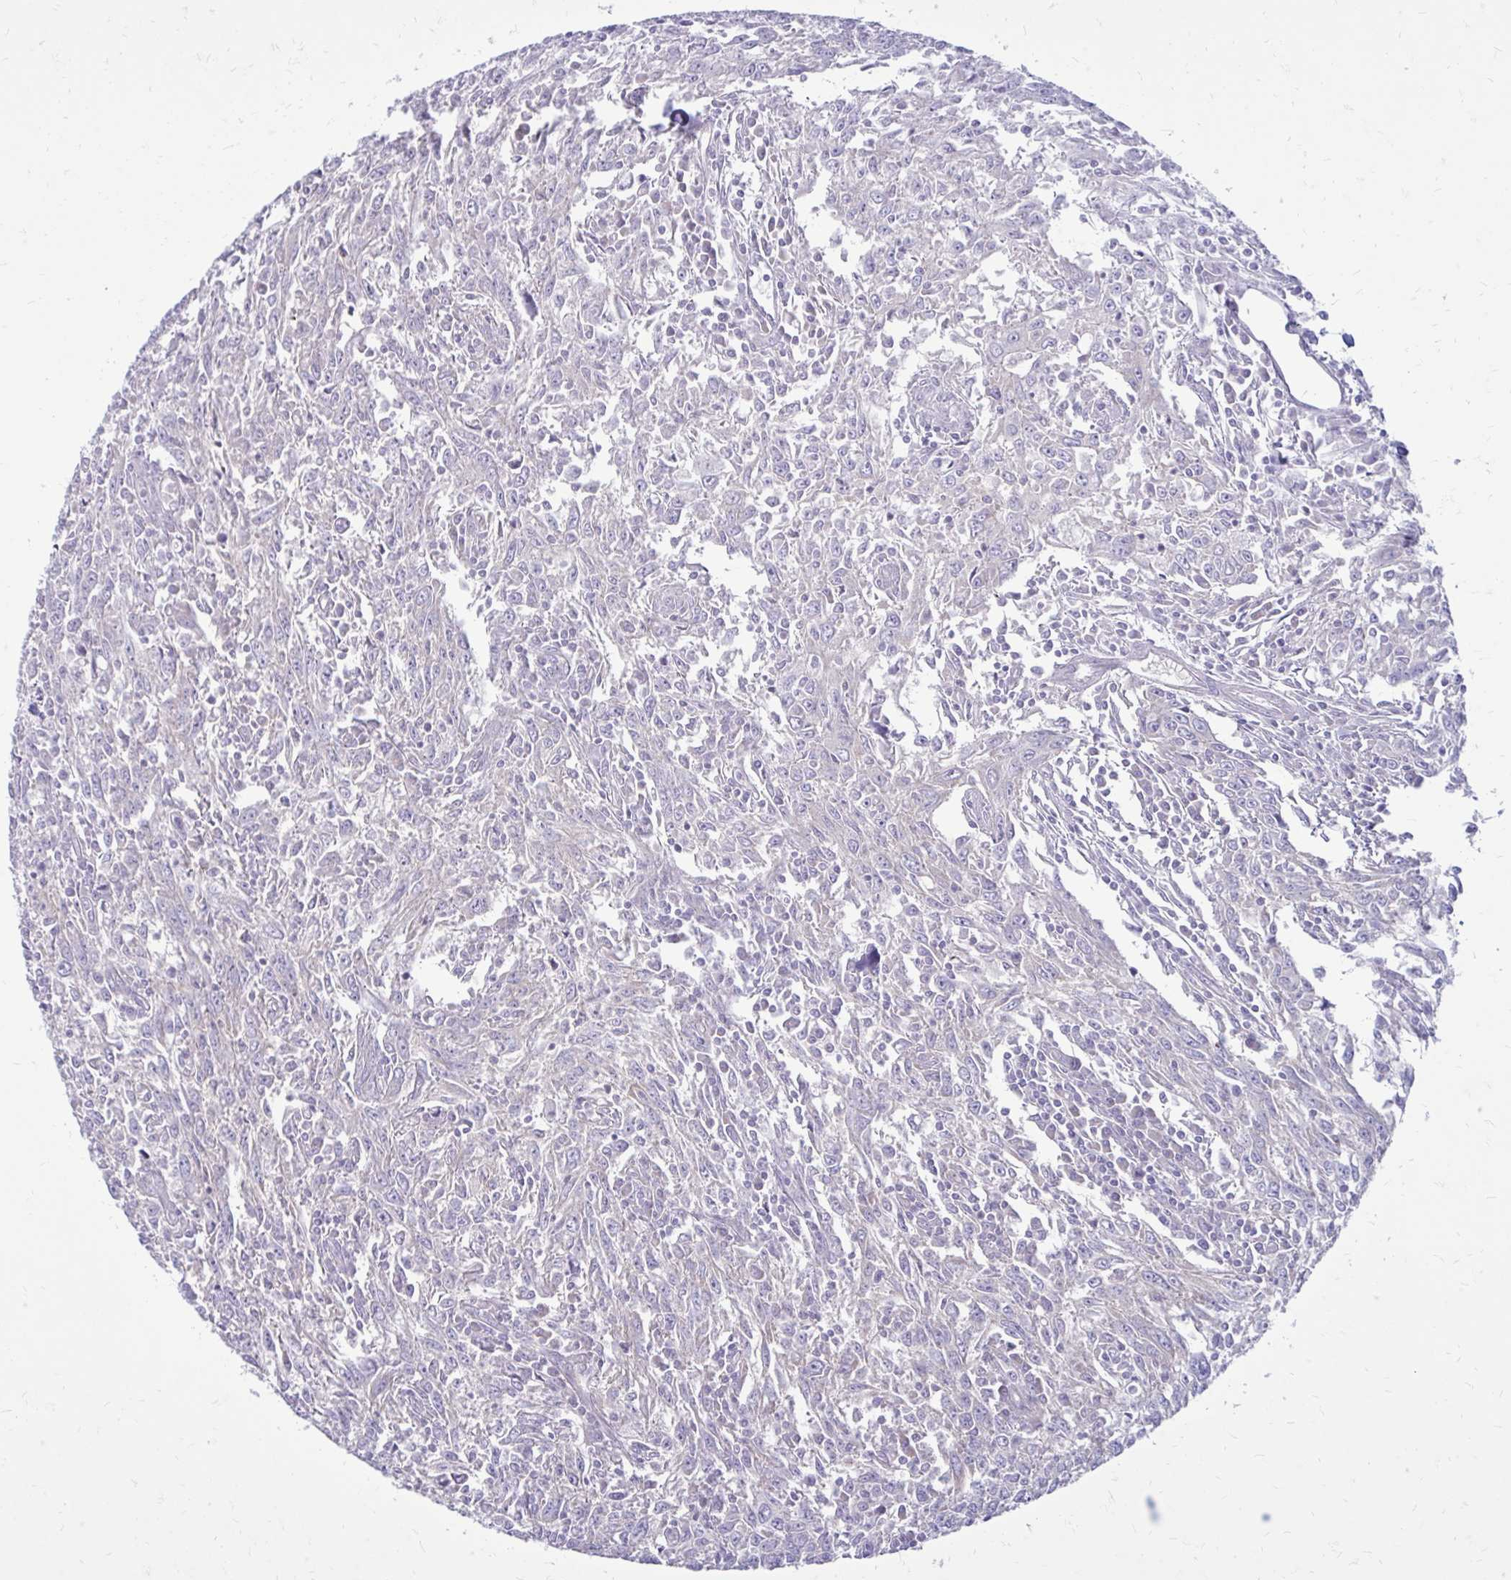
{"staining": {"intensity": "negative", "quantity": "none", "location": "none"}, "tissue": "breast cancer", "cell_type": "Tumor cells", "image_type": "cancer", "snomed": [{"axis": "morphology", "description": "Duct carcinoma"}, {"axis": "topography", "description": "Breast"}], "caption": "This is a image of immunohistochemistry staining of invasive ductal carcinoma (breast), which shows no staining in tumor cells. (DAB IHC visualized using brightfield microscopy, high magnification).", "gene": "GIGYF2", "patient": {"sex": "female", "age": 50}}